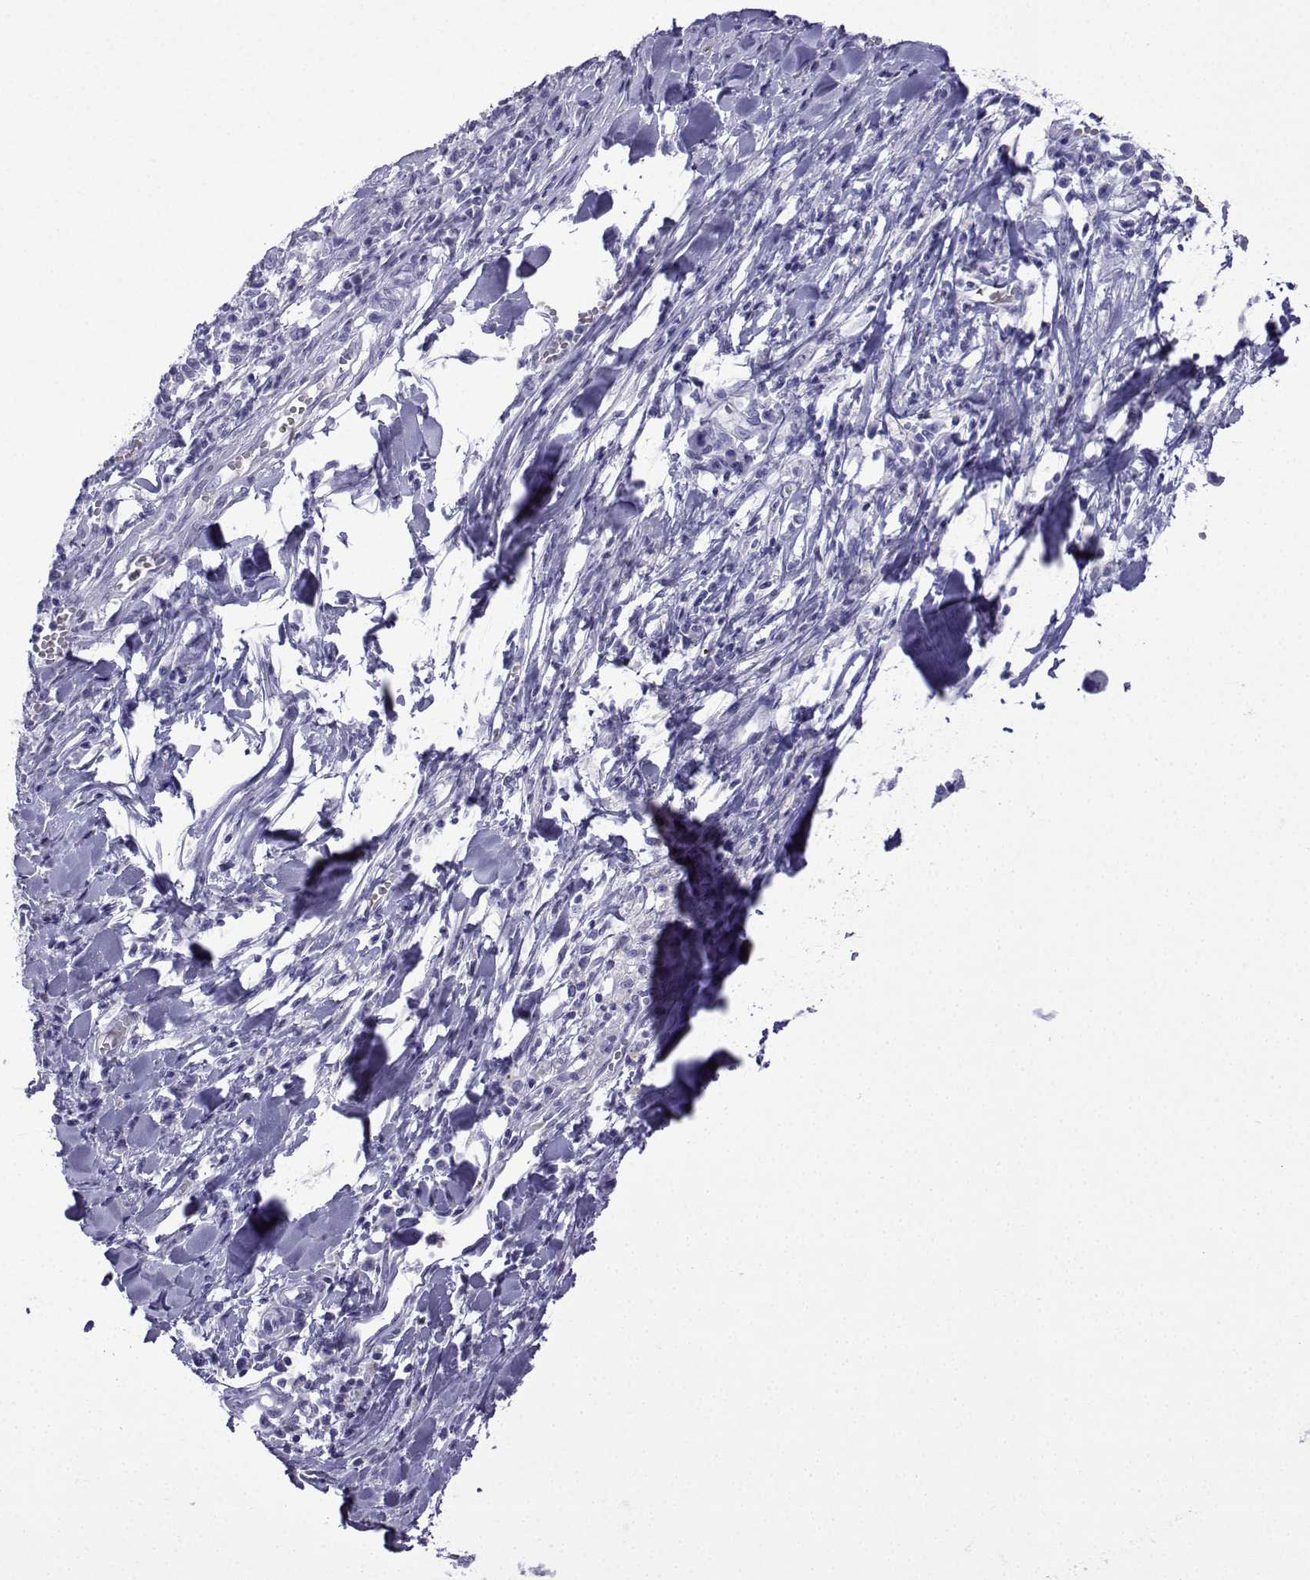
{"staining": {"intensity": "negative", "quantity": "none", "location": "none"}, "tissue": "melanoma", "cell_type": "Tumor cells", "image_type": "cancer", "snomed": [{"axis": "morphology", "description": "Malignant melanoma, Metastatic site"}, {"axis": "topography", "description": "Lymph node"}], "caption": "Immunohistochemical staining of human malignant melanoma (metastatic site) exhibits no significant positivity in tumor cells. (DAB immunohistochemistry with hematoxylin counter stain).", "gene": "TRIM46", "patient": {"sex": "male", "age": 50}}